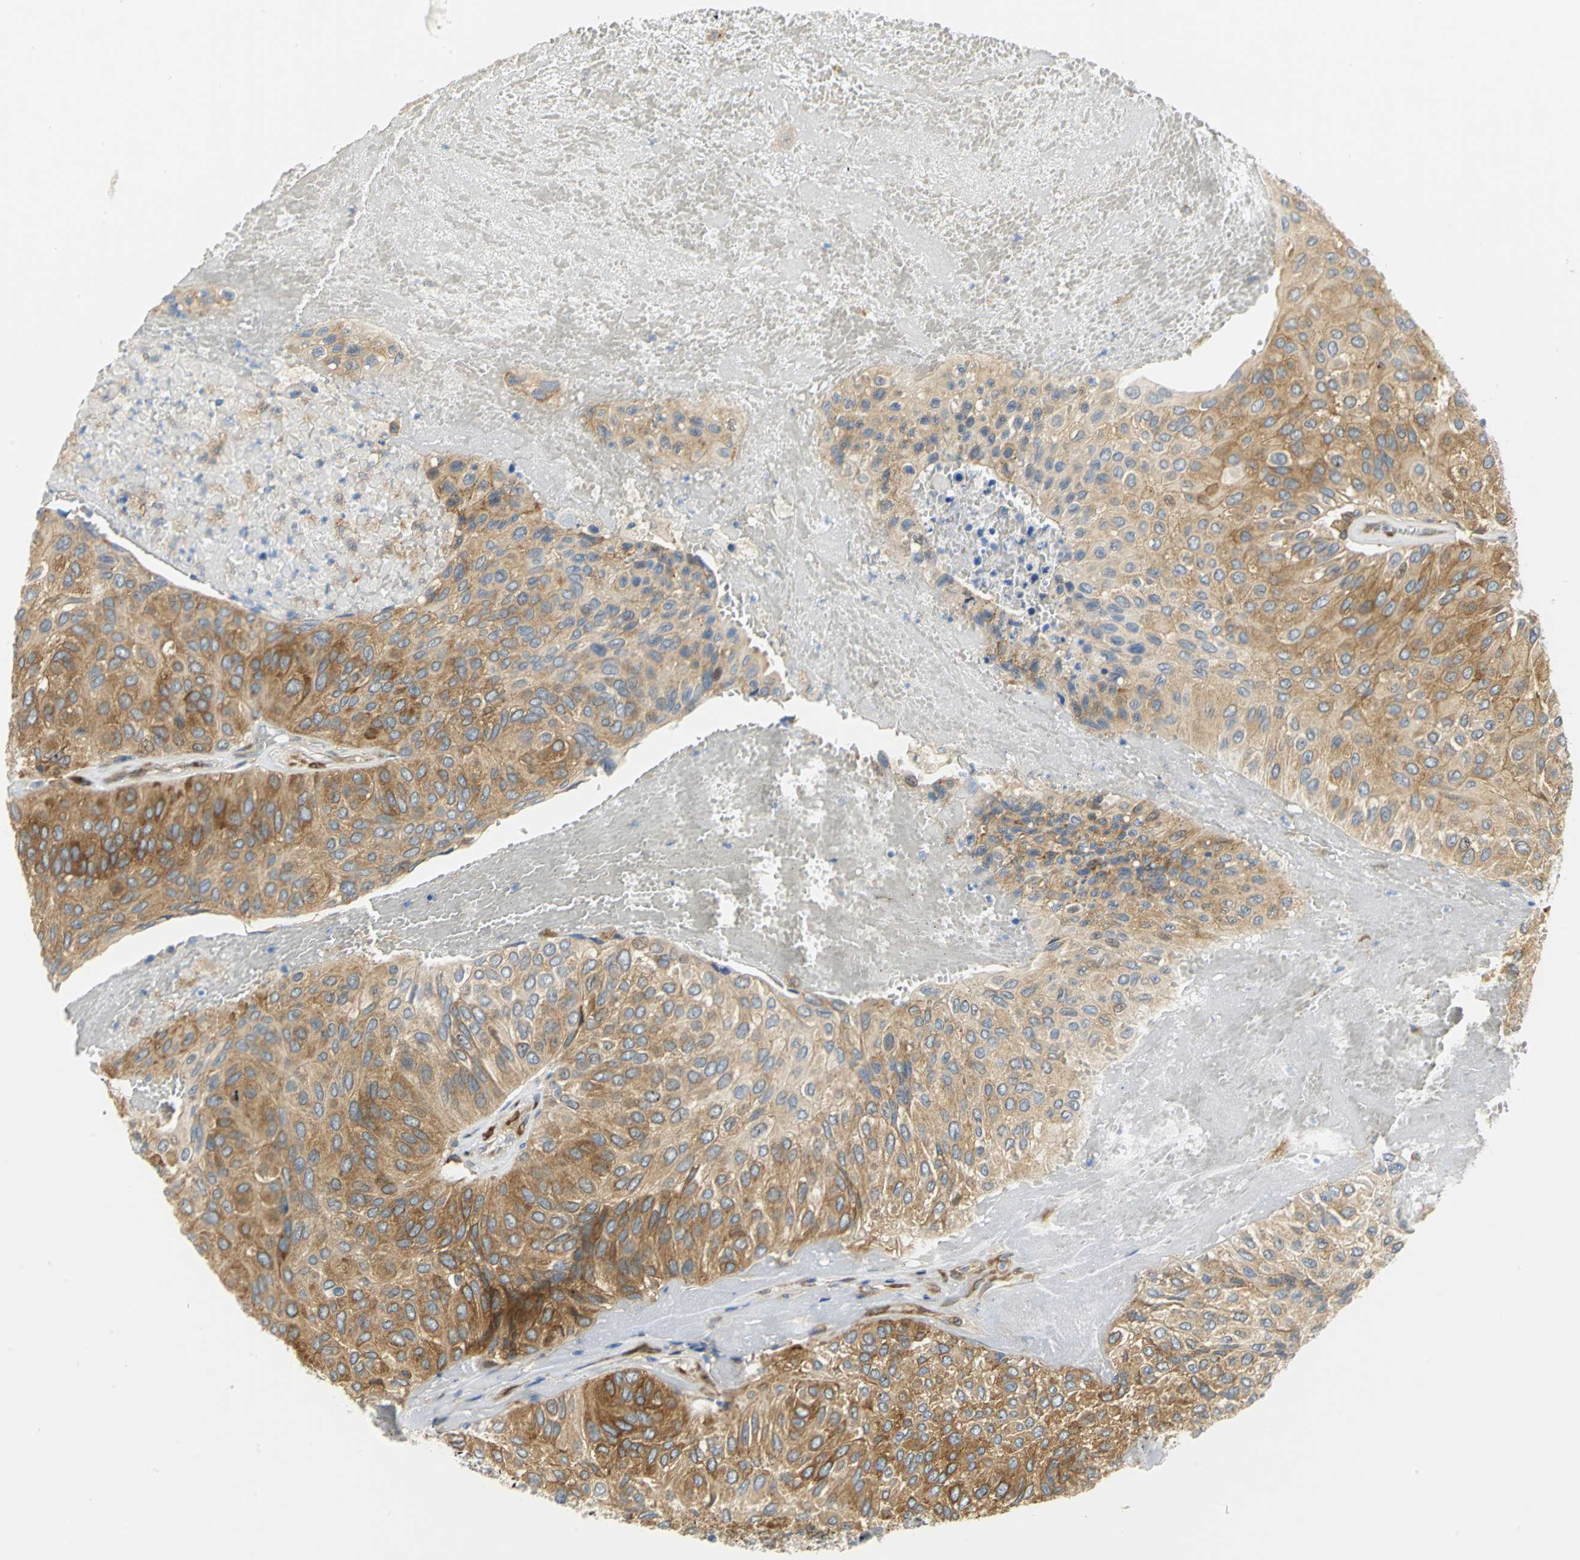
{"staining": {"intensity": "moderate", "quantity": ">75%", "location": "cytoplasmic/membranous"}, "tissue": "urothelial cancer", "cell_type": "Tumor cells", "image_type": "cancer", "snomed": [{"axis": "morphology", "description": "Urothelial carcinoma, High grade"}, {"axis": "topography", "description": "Urinary bladder"}], "caption": "Brown immunohistochemical staining in urothelial cancer shows moderate cytoplasmic/membranous positivity in approximately >75% of tumor cells.", "gene": "YBX1", "patient": {"sex": "male", "age": 66}}